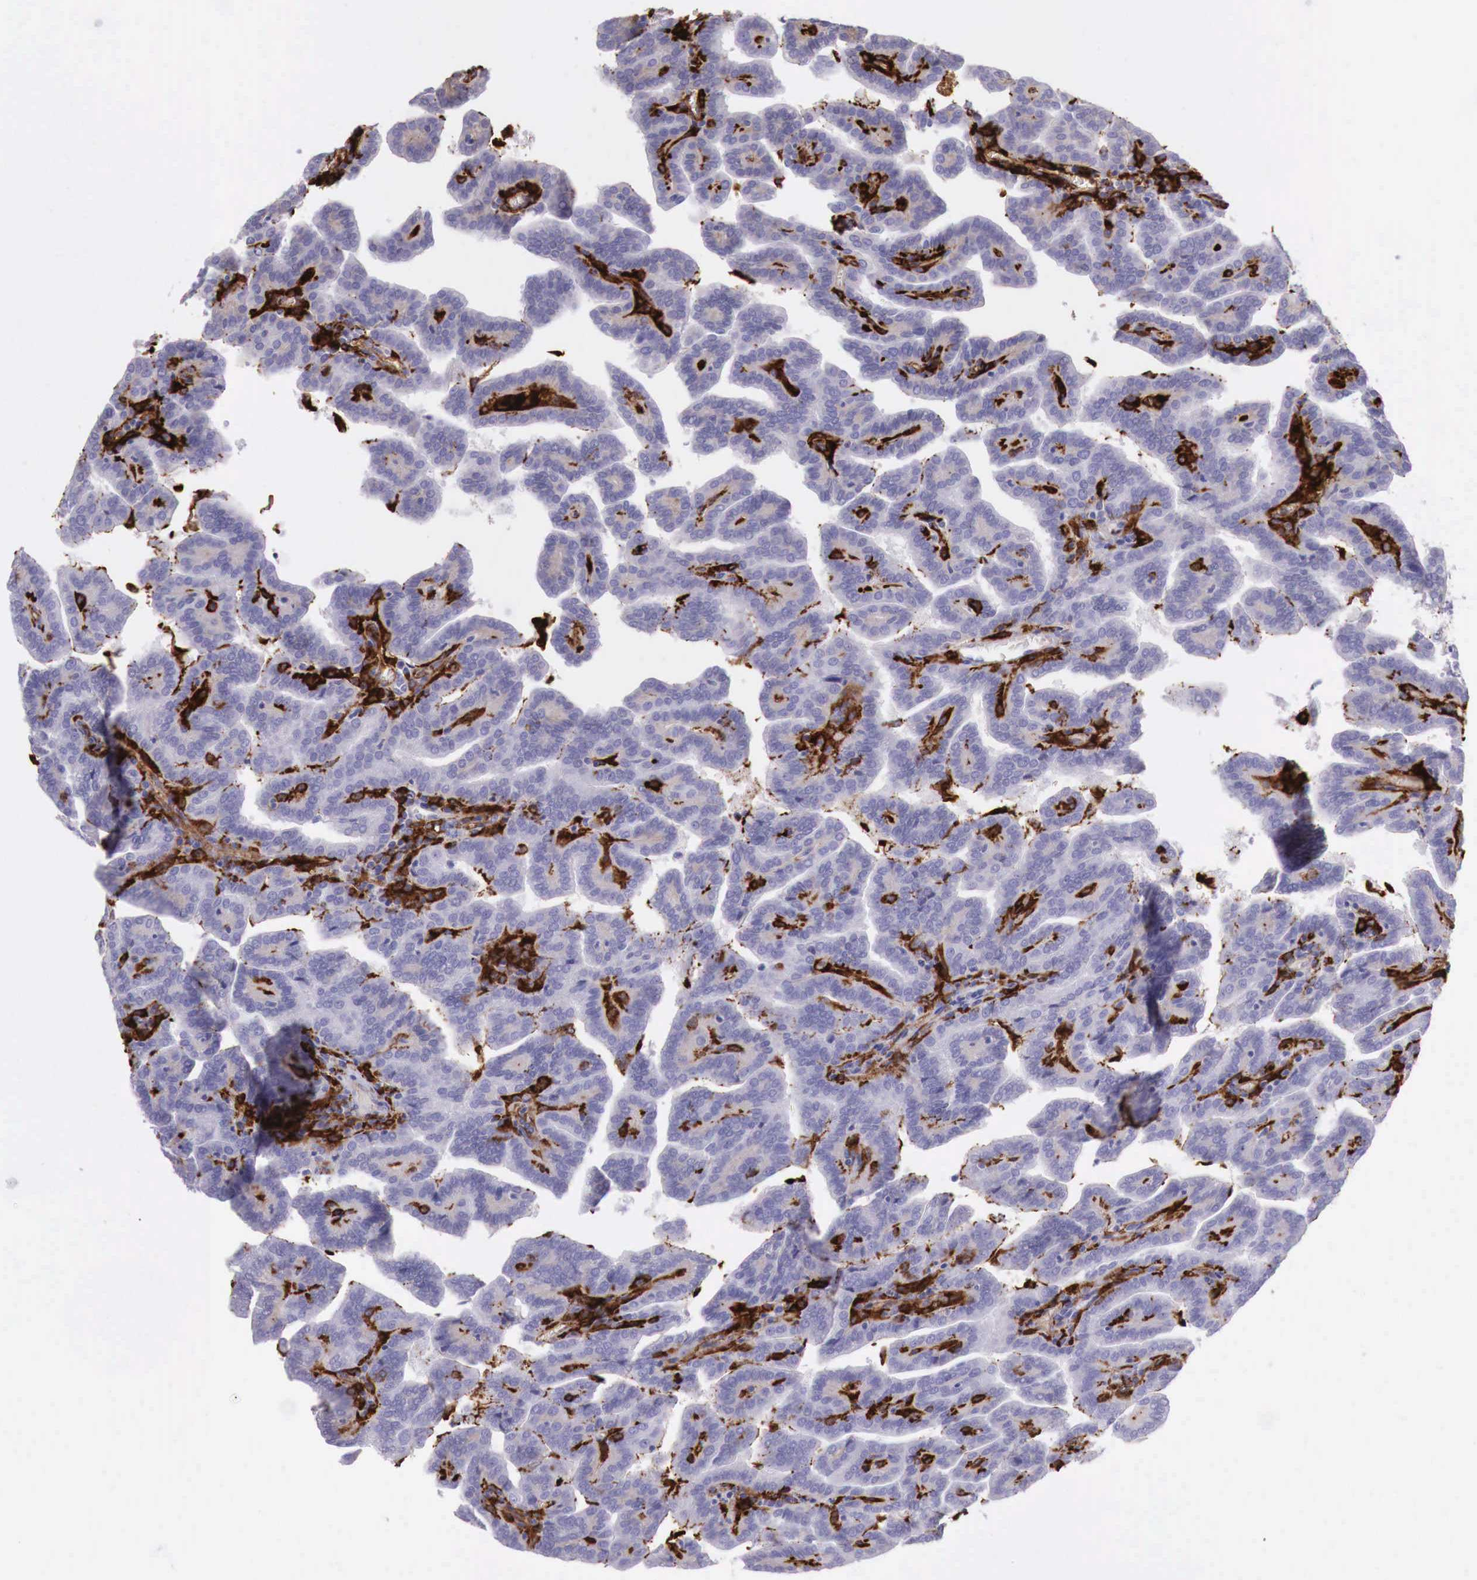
{"staining": {"intensity": "negative", "quantity": "none", "location": "none"}, "tissue": "renal cancer", "cell_type": "Tumor cells", "image_type": "cancer", "snomed": [{"axis": "morphology", "description": "Adenocarcinoma, NOS"}, {"axis": "topography", "description": "Kidney"}], "caption": "The image displays no significant staining in tumor cells of renal adenocarcinoma.", "gene": "MSR1", "patient": {"sex": "male", "age": 61}}